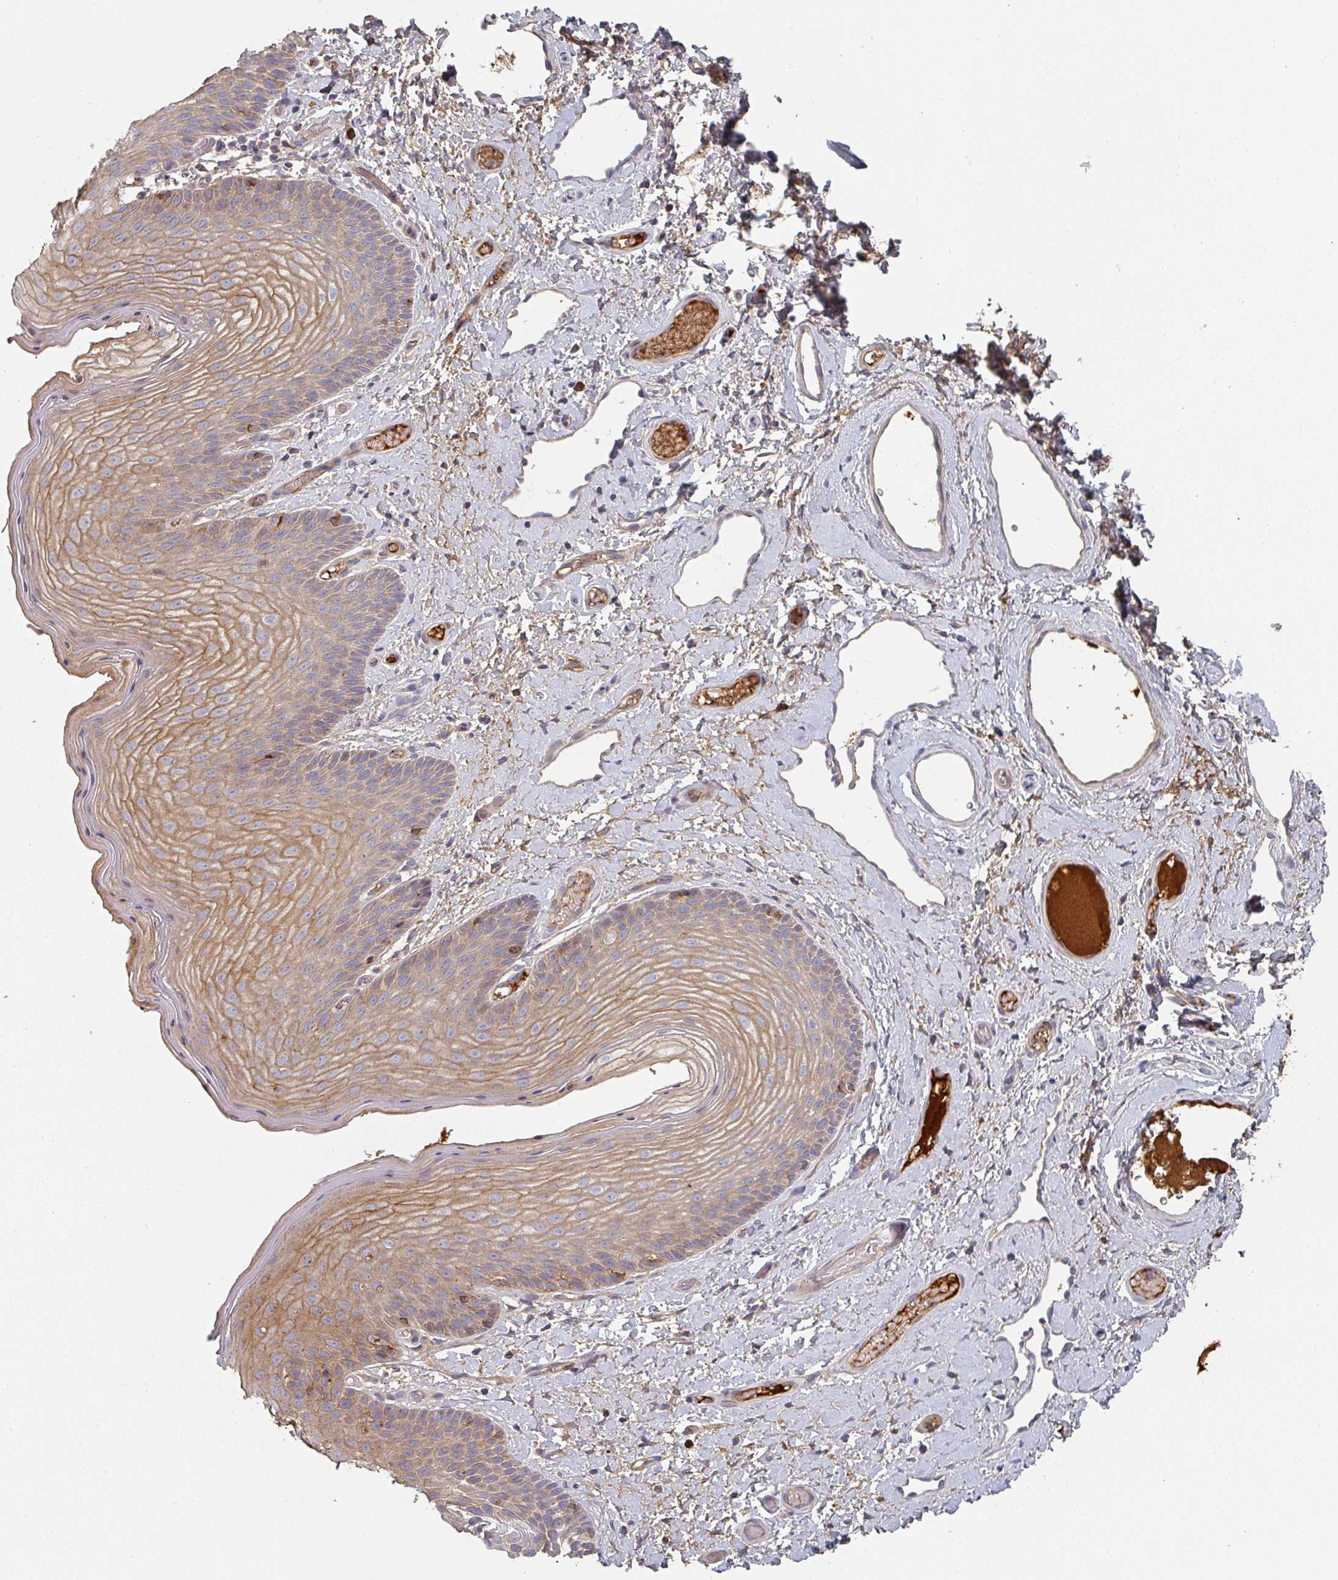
{"staining": {"intensity": "moderate", "quantity": ">75%", "location": "cytoplasmic/membranous"}, "tissue": "skin", "cell_type": "Epidermal cells", "image_type": "normal", "snomed": [{"axis": "morphology", "description": "Normal tissue, NOS"}, {"axis": "topography", "description": "Anal"}], "caption": "Immunohistochemistry (IHC) staining of benign skin, which reveals medium levels of moderate cytoplasmic/membranous positivity in approximately >75% of epidermal cells indicating moderate cytoplasmic/membranous protein staining. The staining was performed using DAB (brown) for protein detection and nuclei were counterstained in hematoxylin (blue).", "gene": "ENSG00000249773", "patient": {"sex": "female", "age": 40}}